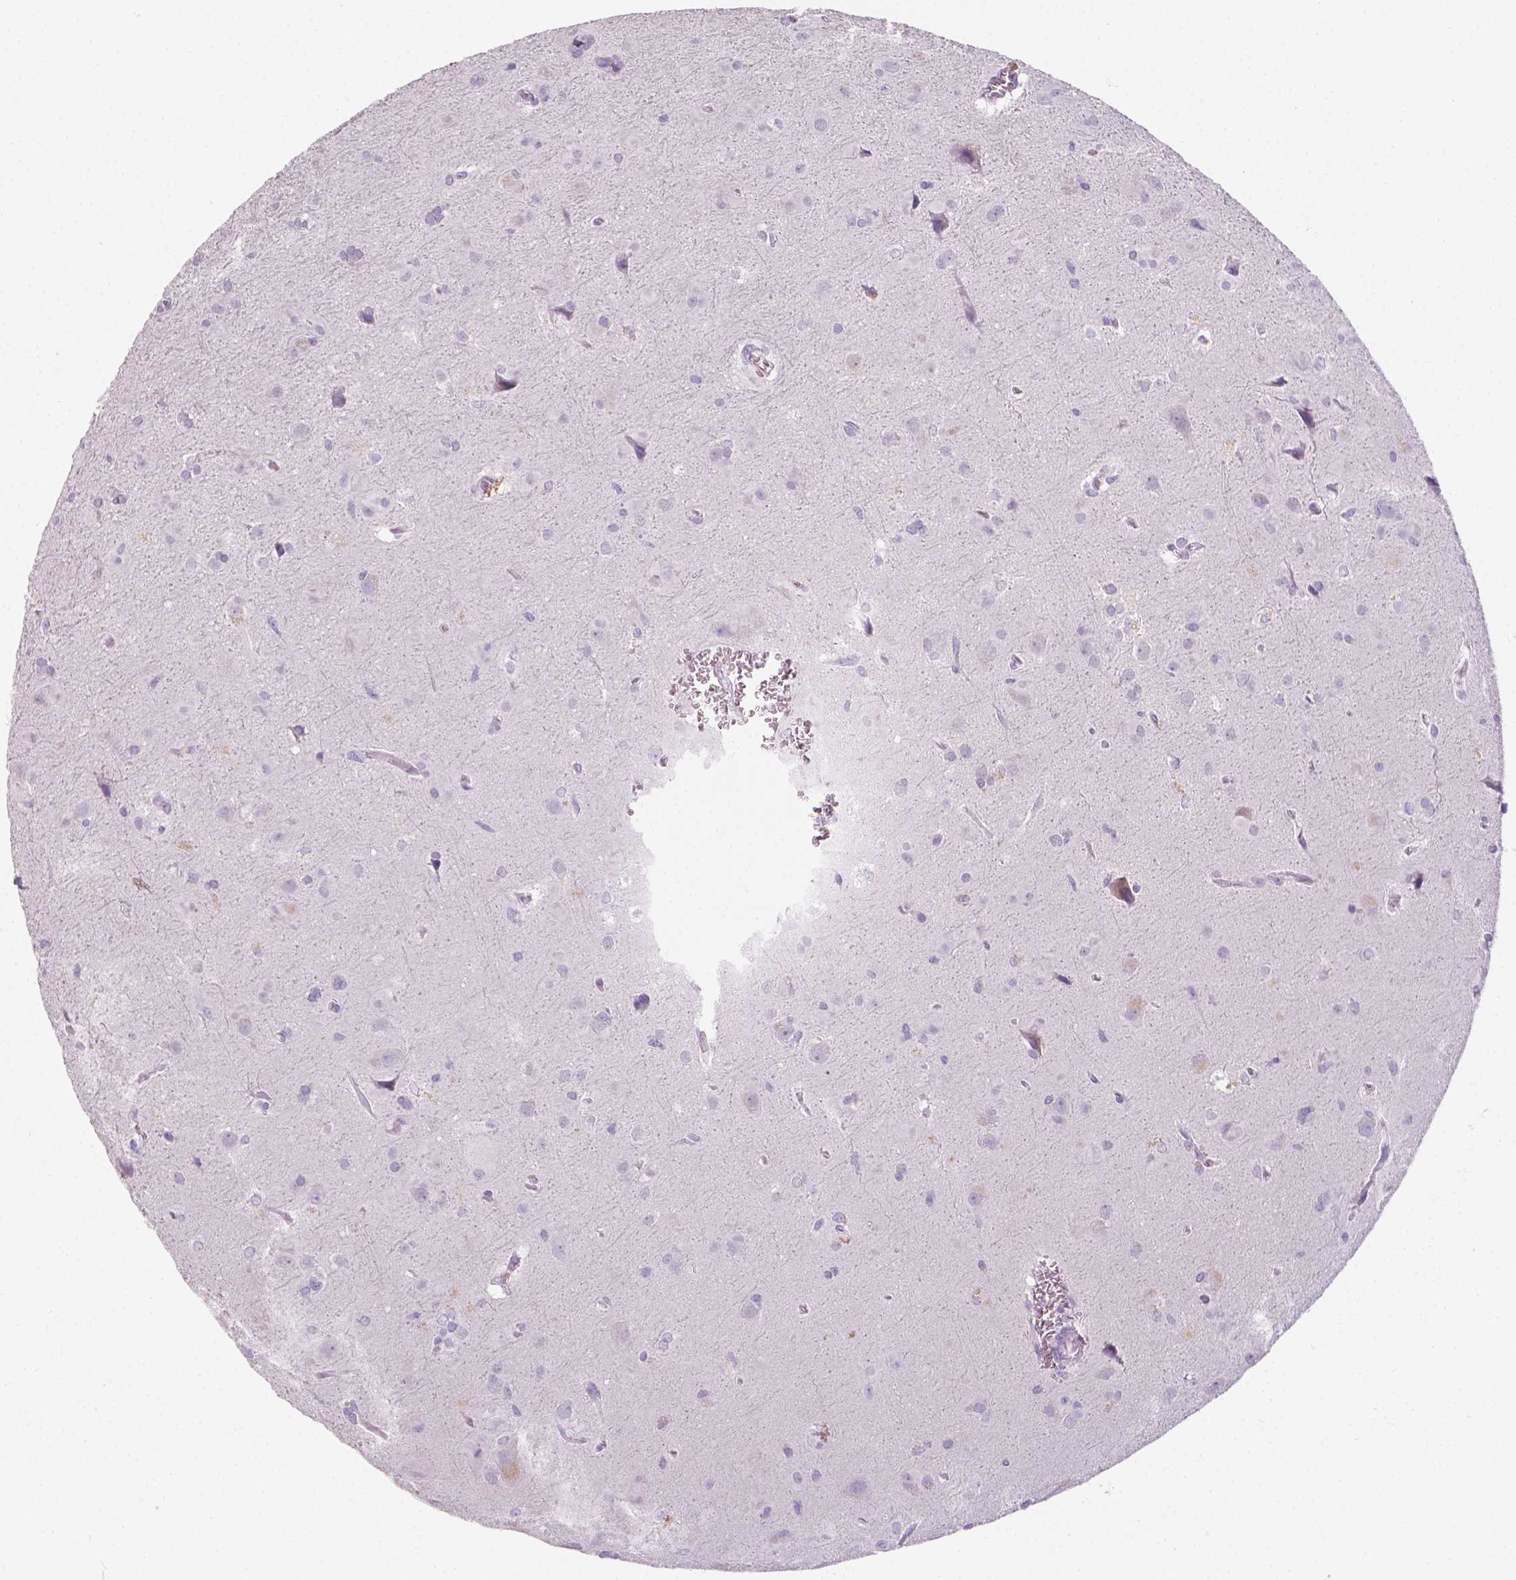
{"staining": {"intensity": "negative", "quantity": "none", "location": "none"}, "tissue": "glioma", "cell_type": "Tumor cells", "image_type": "cancer", "snomed": [{"axis": "morphology", "description": "Glioma, malignant, Low grade"}, {"axis": "topography", "description": "Brain"}], "caption": "Tumor cells are negative for brown protein staining in malignant low-grade glioma. (Brightfield microscopy of DAB (3,3'-diaminobenzidine) immunohistochemistry at high magnification).", "gene": "XPNPEP2", "patient": {"sex": "male", "age": 58}}